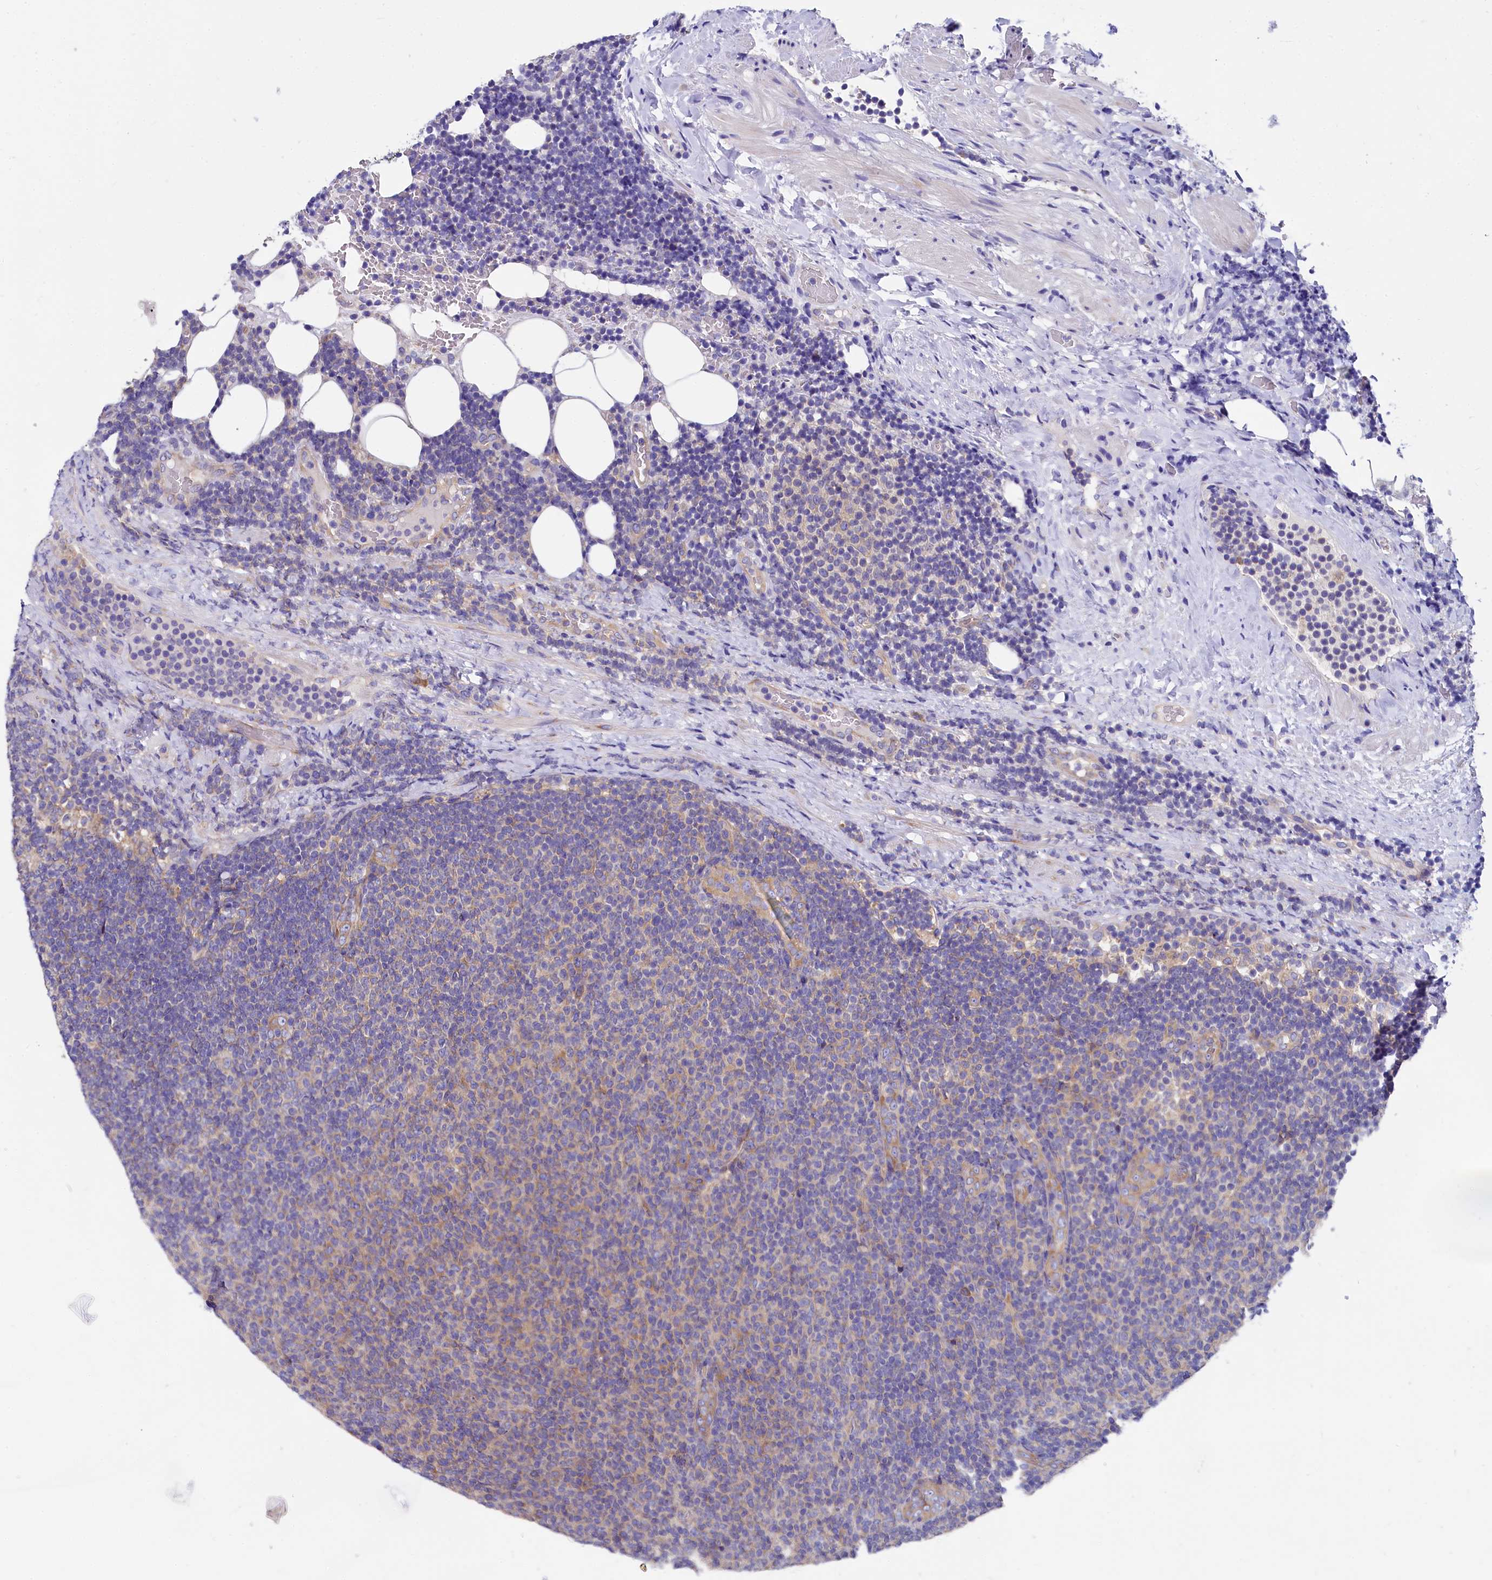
{"staining": {"intensity": "weak", "quantity": "25%-75%", "location": "cytoplasmic/membranous"}, "tissue": "lymphoma", "cell_type": "Tumor cells", "image_type": "cancer", "snomed": [{"axis": "morphology", "description": "Malignant lymphoma, non-Hodgkin's type, Low grade"}, {"axis": "topography", "description": "Lymph node"}], "caption": "High-power microscopy captured an IHC micrograph of low-grade malignant lymphoma, non-Hodgkin's type, revealing weak cytoplasmic/membranous expression in approximately 25%-75% of tumor cells. The staining was performed using DAB (3,3'-diaminobenzidine) to visualize the protein expression in brown, while the nuclei were stained in blue with hematoxylin (Magnification: 20x).", "gene": "QARS1", "patient": {"sex": "male", "age": 66}}